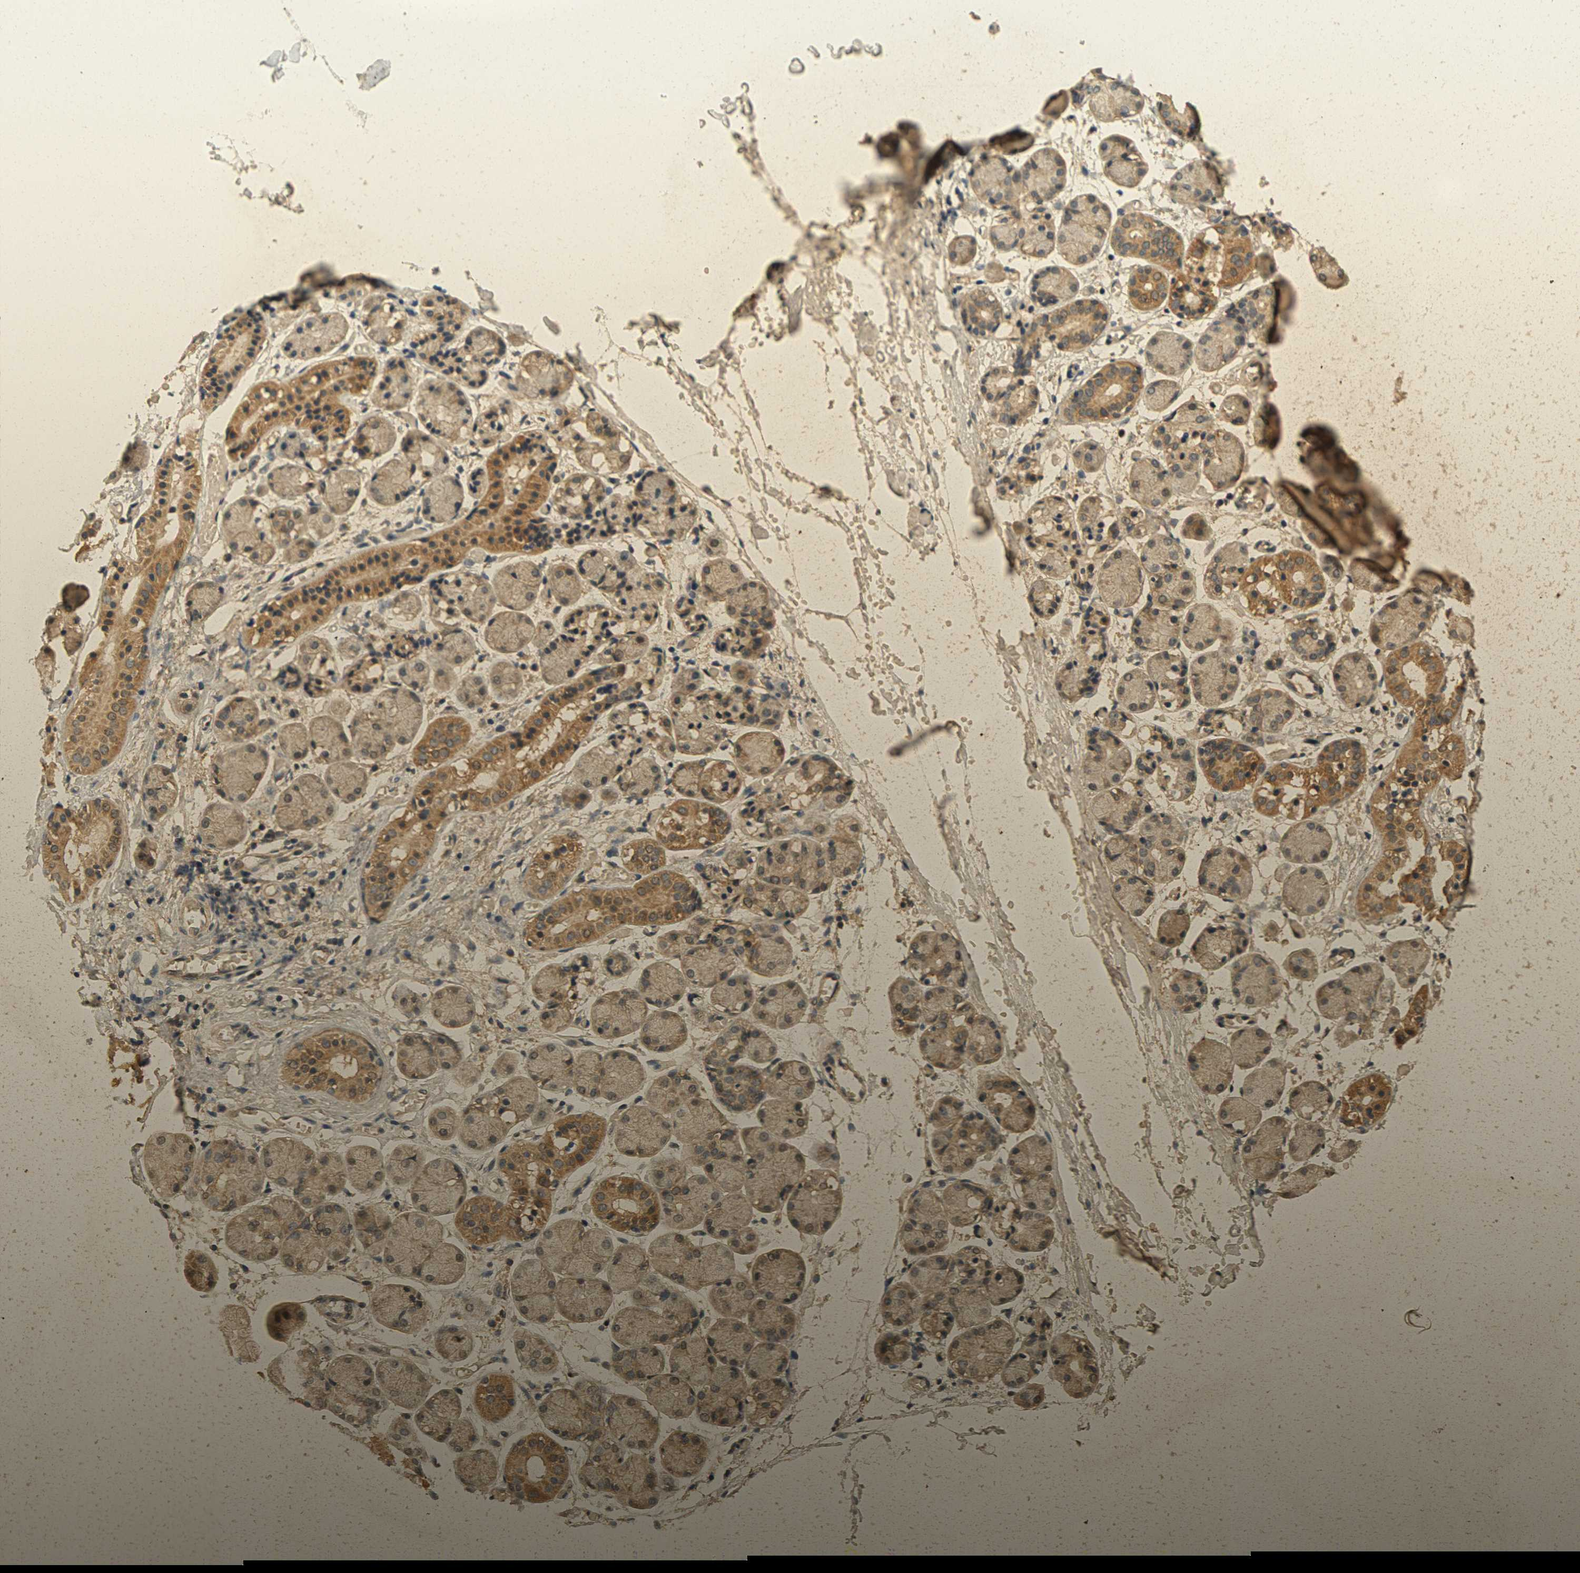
{"staining": {"intensity": "moderate", "quantity": ">75%", "location": "cytoplasmic/membranous"}, "tissue": "salivary gland", "cell_type": "Glandular cells", "image_type": "normal", "snomed": [{"axis": "morphology", "description": "Normal tissue, NOS"}, {"axis": "topography", "description": "Salivary gland"}], "caption": "Immunohistochemistry (IHC) staining of unremarkable salivary gland, which exhibits medium levels of moderate cytoplasmic/membranous staining in about >75% of glandular cells indicating moderate cytoplasmic/membranous protein positivity. The staining was performed using DAB (brown) for protein detection and nuclei were counterstained in hematoxylin (blue).", "gene": "GDAP1", "patient": {"sex": "female", "age": 24}}